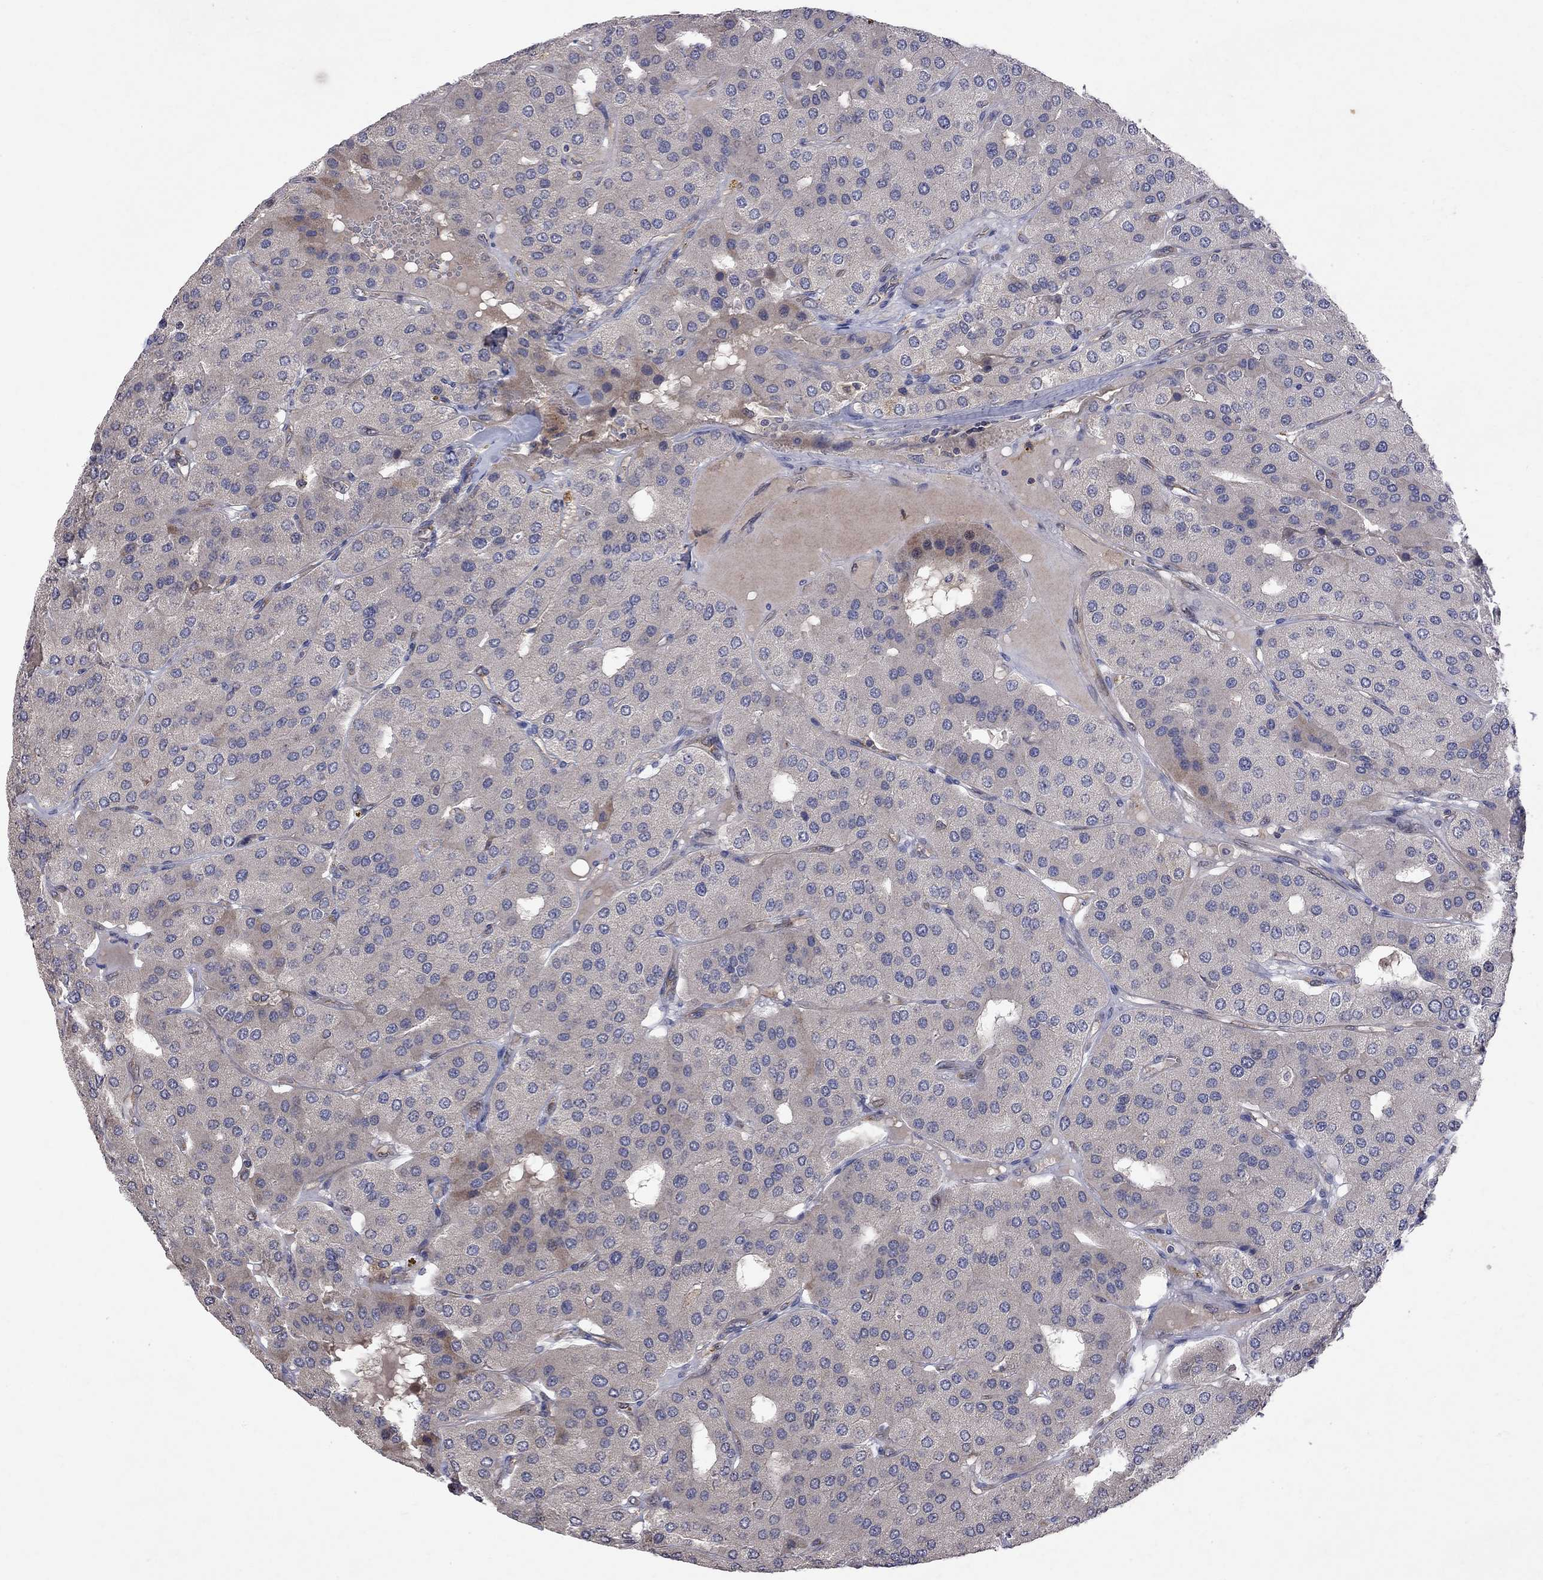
{"staining": {"intensity": "negative", "quantity": "none", "location": "none"}, "tissue": "parathyroid gland", "cell_type": "Glandular cells", "image_type": "normal", "snomed": [{"axis": "morphology", "description": "Normal tissue, NOS"}, {"axis": "morphology", "description": "Adenoma, NOS"}, {"axis": "topography", "description": "Parathyroid gland"}], "caption": "IHC micrograph of normal parathyroid gland stained for a protein (brown), which shows no staining in glandular cells. (Stains: DAB IHC with hematoxylin counter stain, Microscopy: brightfield microscopy at high magnification).", "gene": "ABI3", "patient": {"sex": "female", "age": 86}}